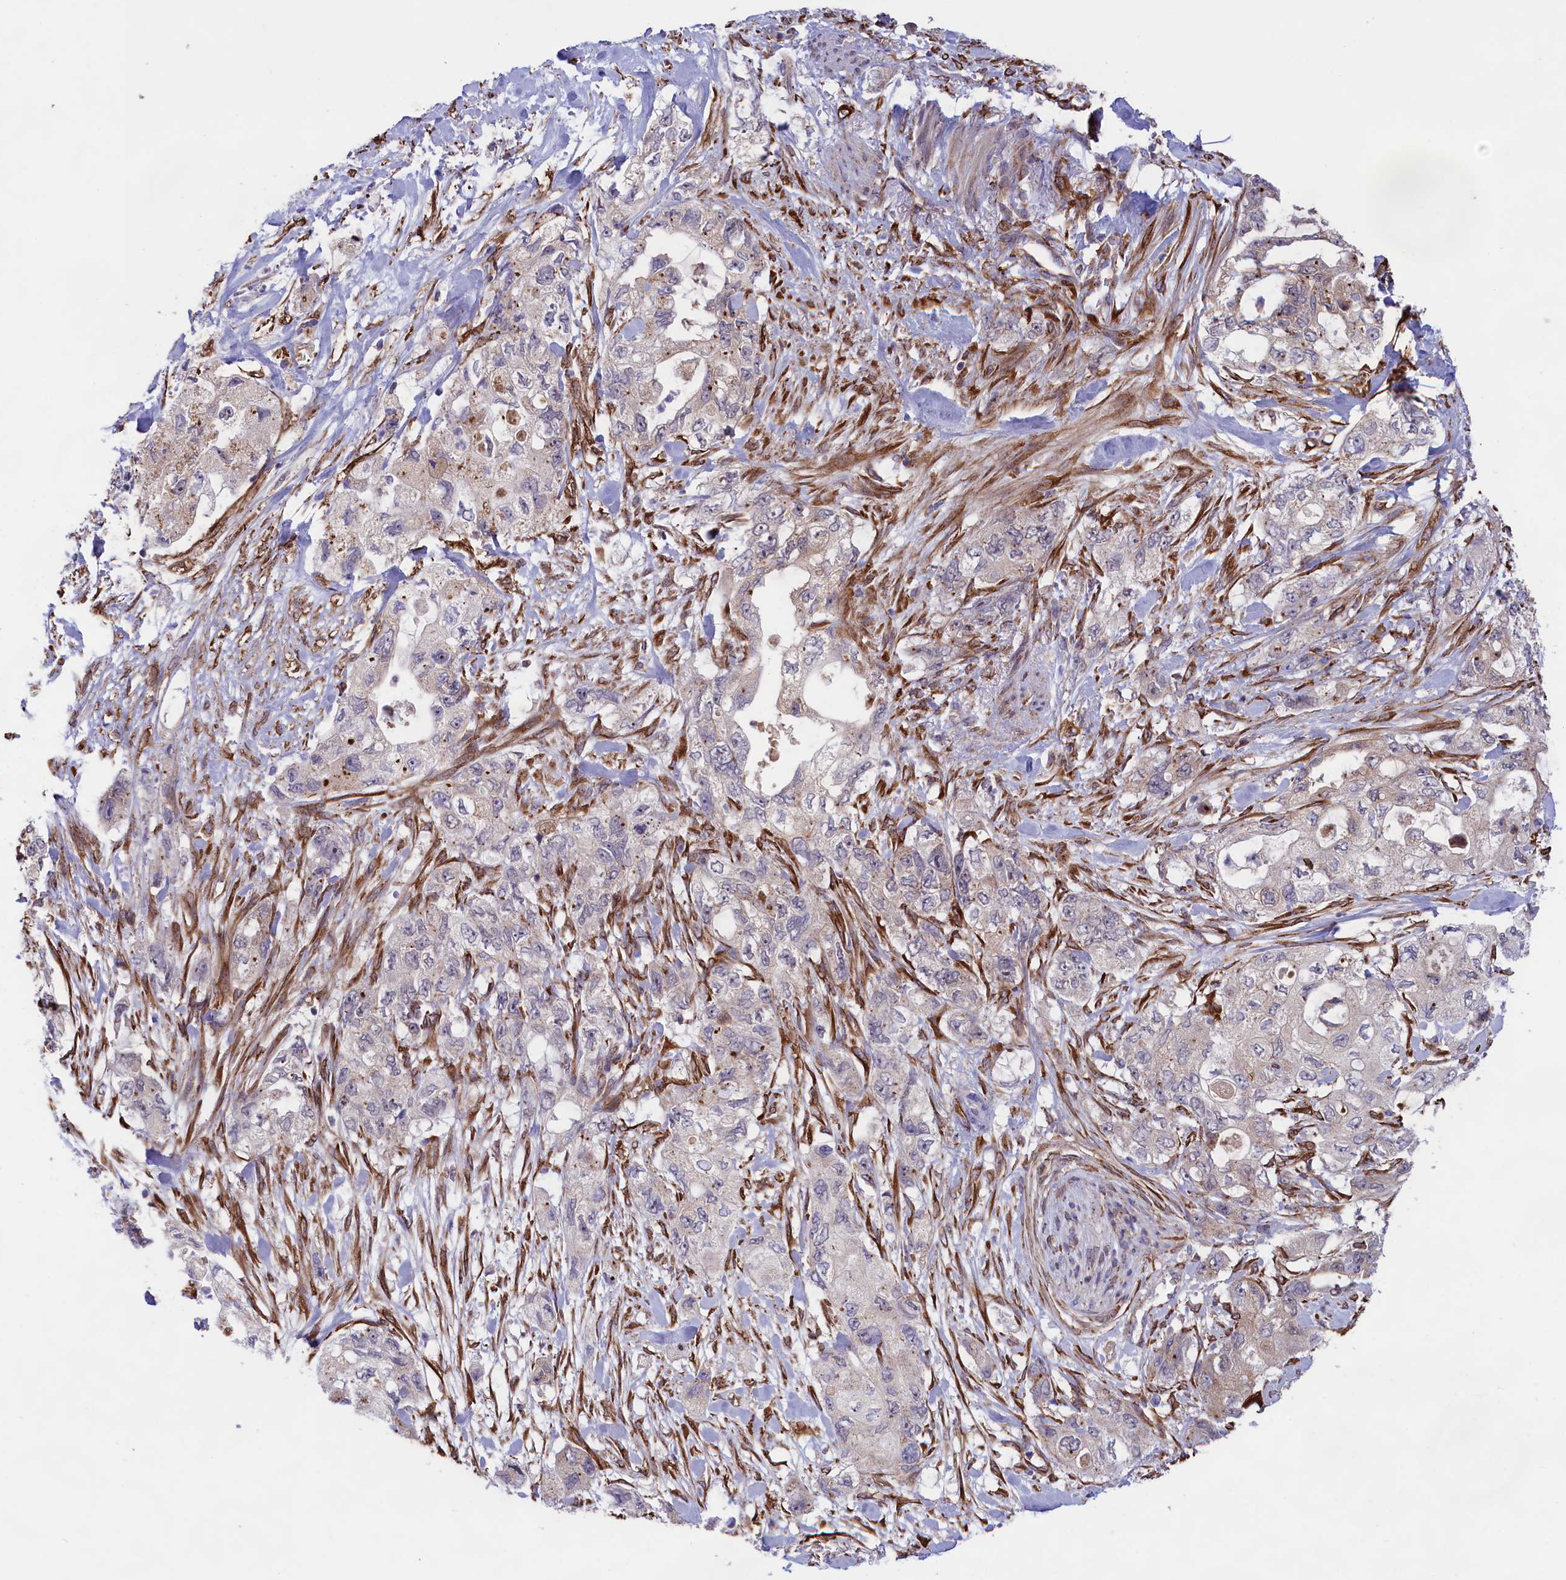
{"staining": {"intensity": "negative", "quantity": "none", "location": "none"}, "tissue": "pancreatic cancer", "cell_type": "Tumor cells", "image_type": "cancer", "snomed": [{"axis": "morphology", "description": "Adenocarcinoma, NOS"}, {"axis": "topography", "description": "Pancreas"}], "caption": "Protein analysis of pancreatic cancer (adenocarcinoma) exhibits no significant expression in tumor cells.", "gene": "MAN2B1", "patient": {"sex": "female", "age": 73}}